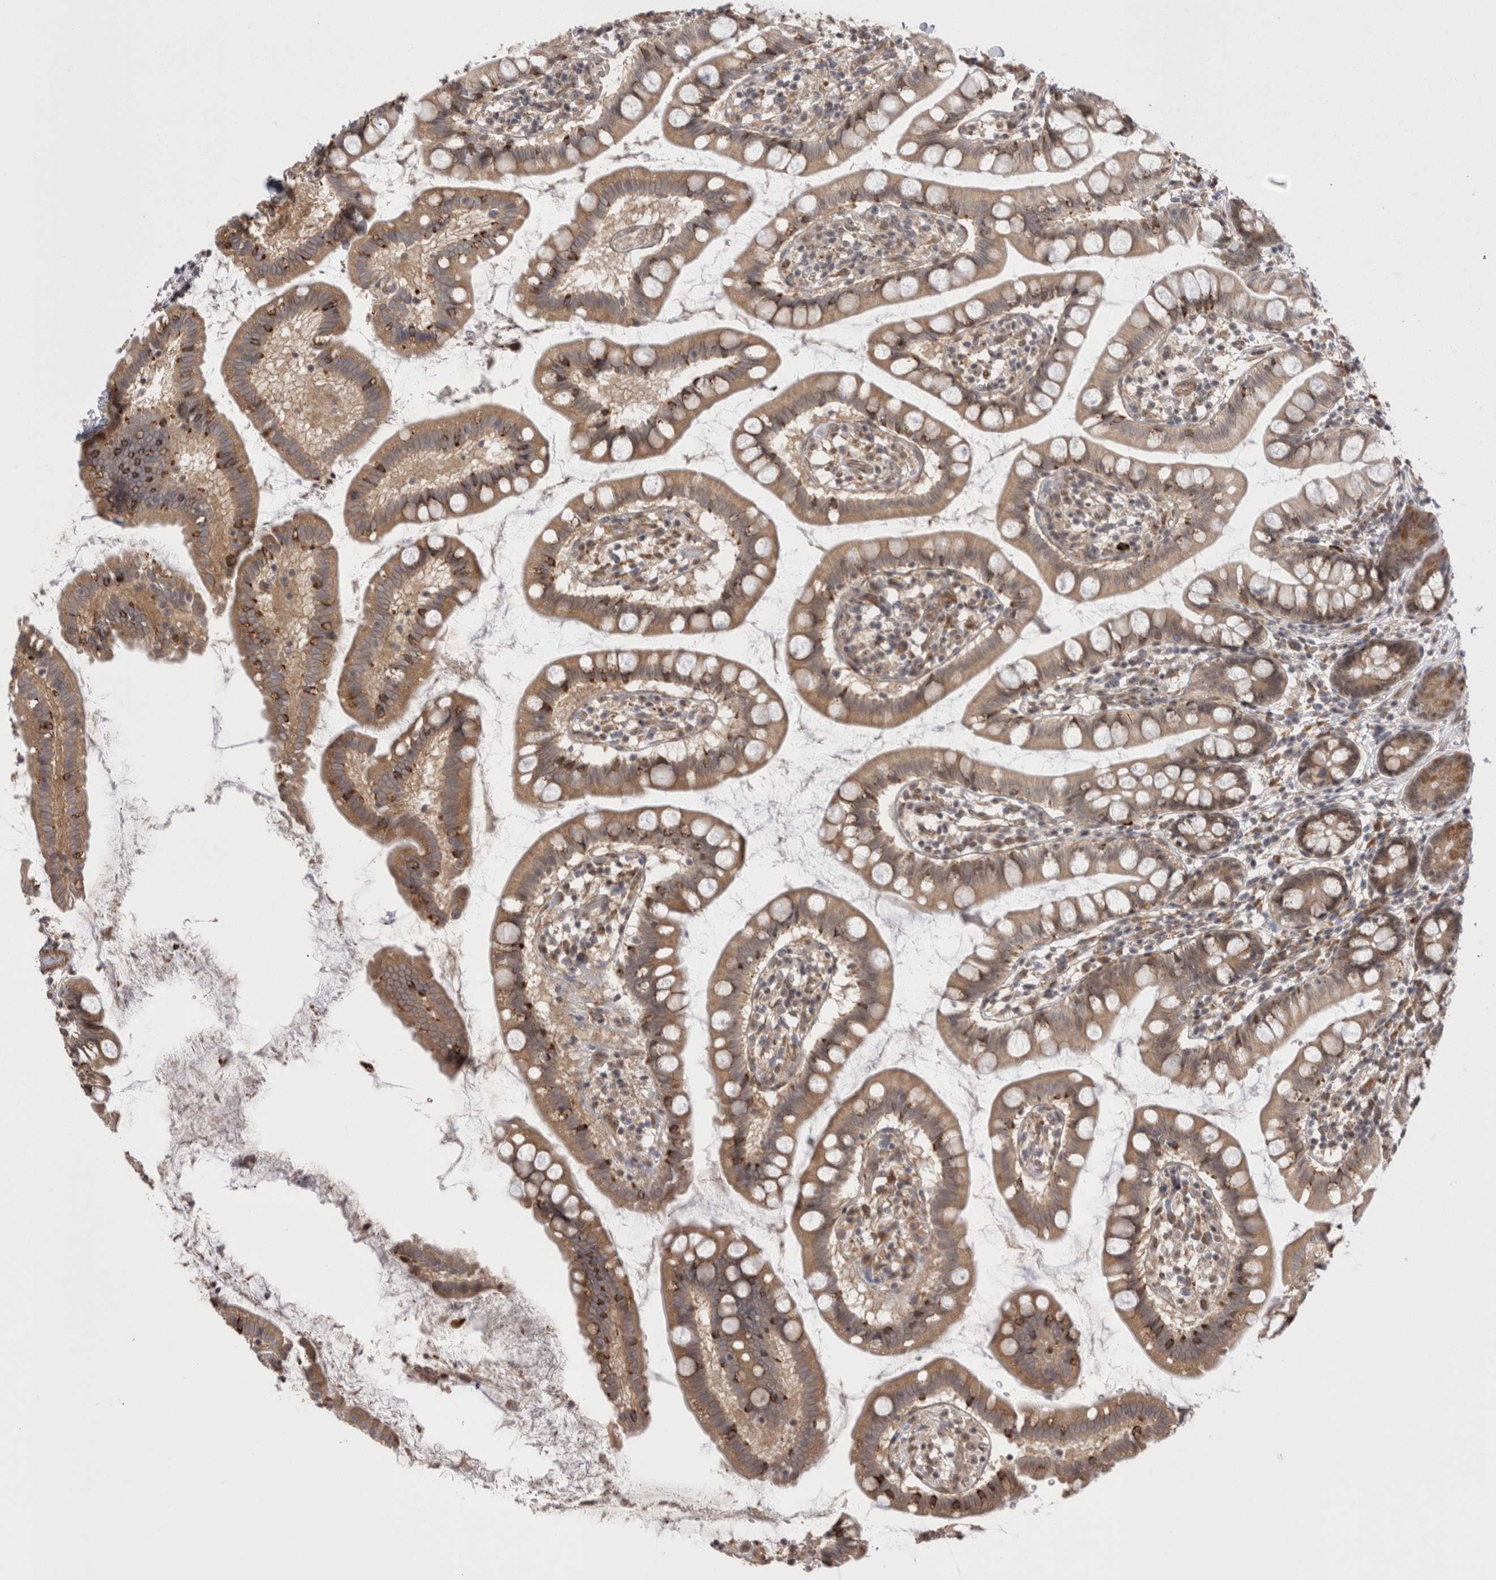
{"staining": {"intensity": "moderate", "quantity": ">75%", "location": "cytoplasmic/membranous"}, "tissue": "small intestine", "cell_type": "Glandular cells", "image_type": "normal", "snomed": [{"axis": "morphology", "description": "Normal tissue, NOS"}, {"axis": "topography", "description": "Small intestine"}], "caption": "Brown immunohistochemical staining in normal small intestine demonstrates moderate cytoplasmic/membranous staining in approximately >75% of glandular cells.", "gene": "EXOSC4", "patient": {"sex": "female", "age": 84}}